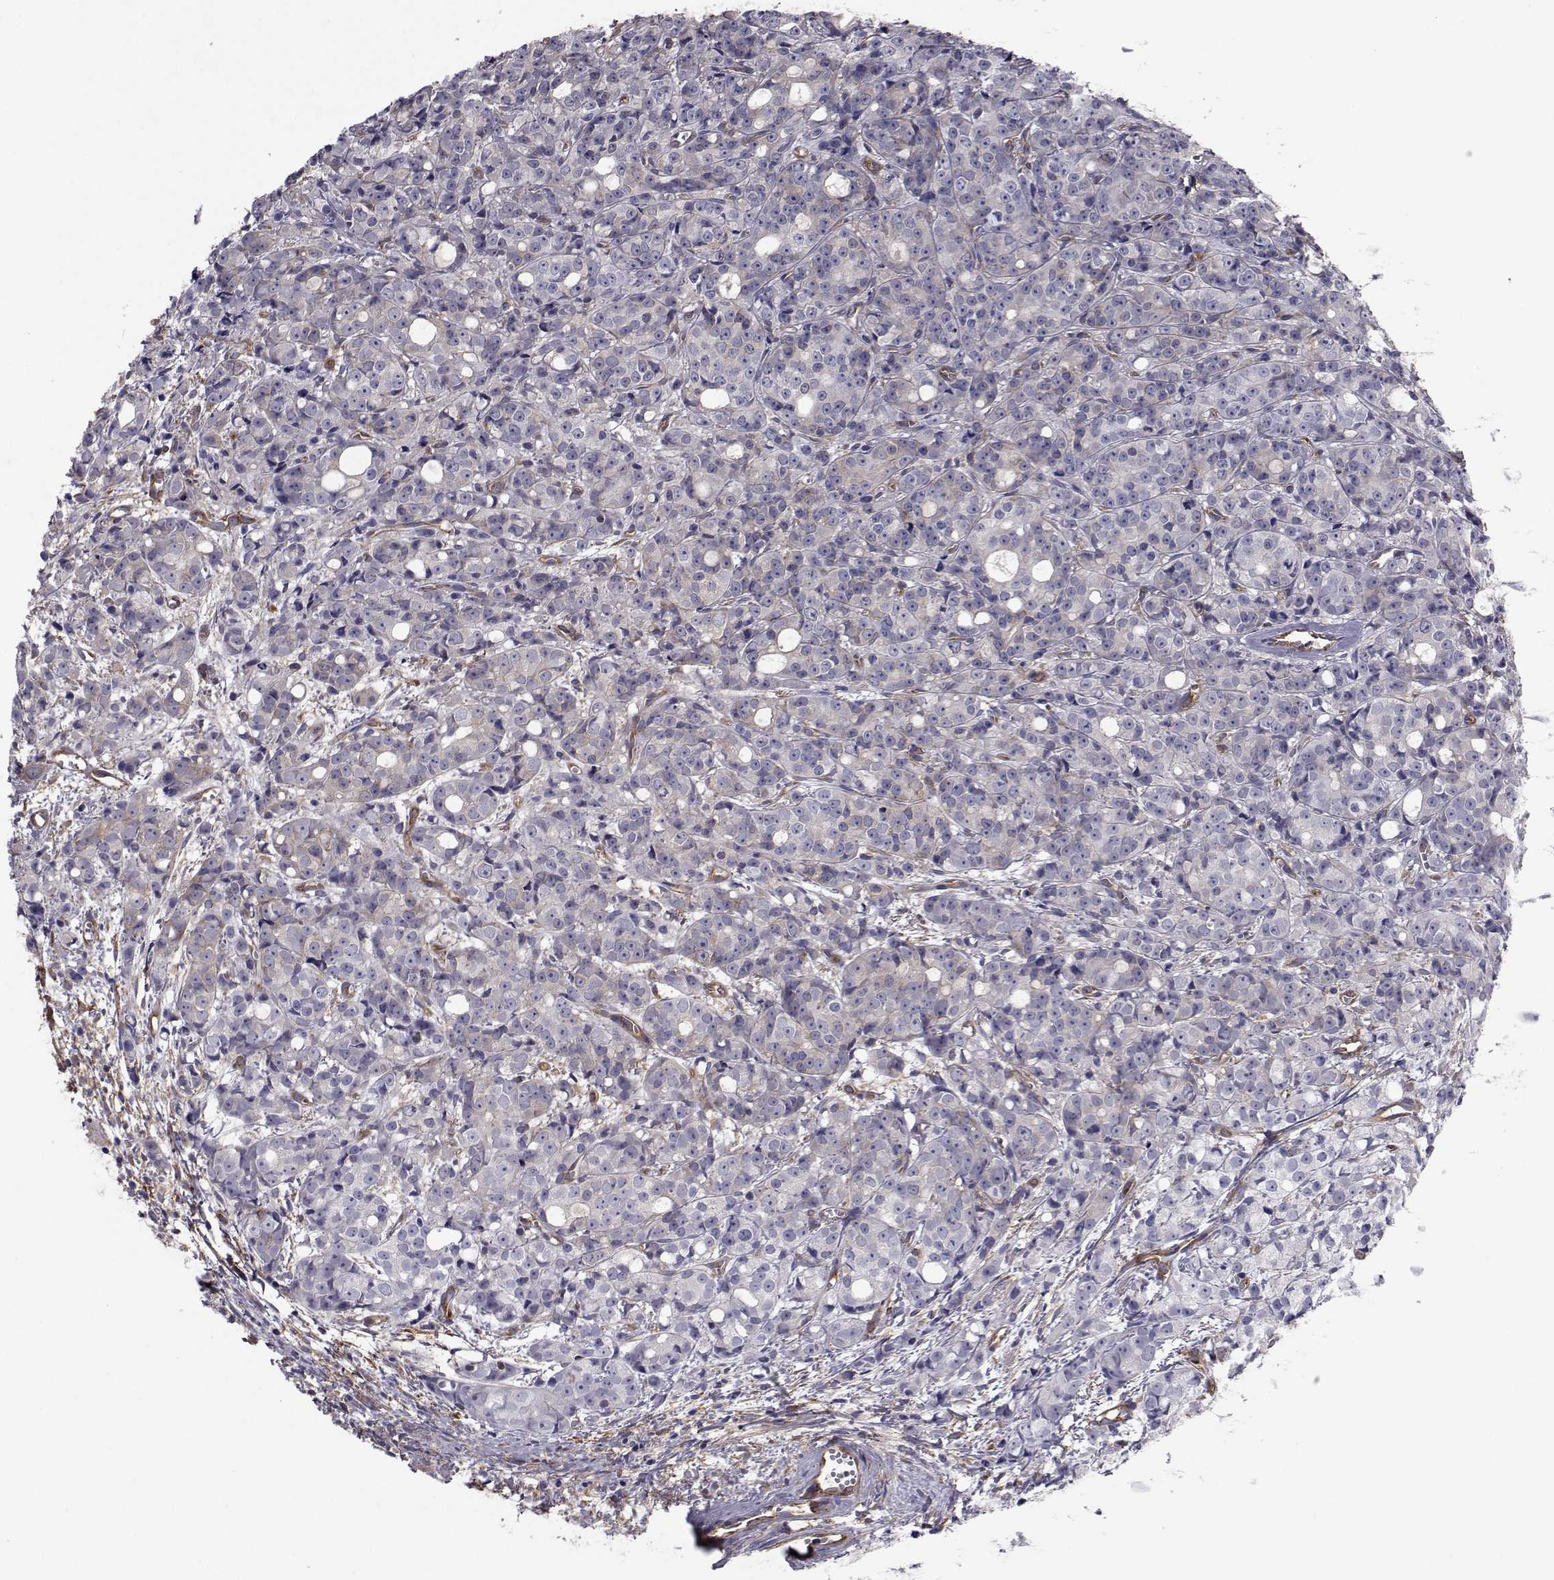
{"staining": {"intensity": "negative", "quantity": "none", "location": "none"}, "tissue": "prostate cancer", "cell_type": "Tumor cells", "image_type": "cancer", "snomed": [{"axis": "morphology", "description": "Adenocarcinoma, Medium grade"}, {"axis": "topography", "description": "Prostate"}], "caption": "IHC histopathology image of prostate cancer (adenocarcinoma (medium-grade)) stained for a protein (brown), which reveals no positivity in tumor cells.", "gene": "TRIP10", "patient": {"sex": "male", "age": 74}}